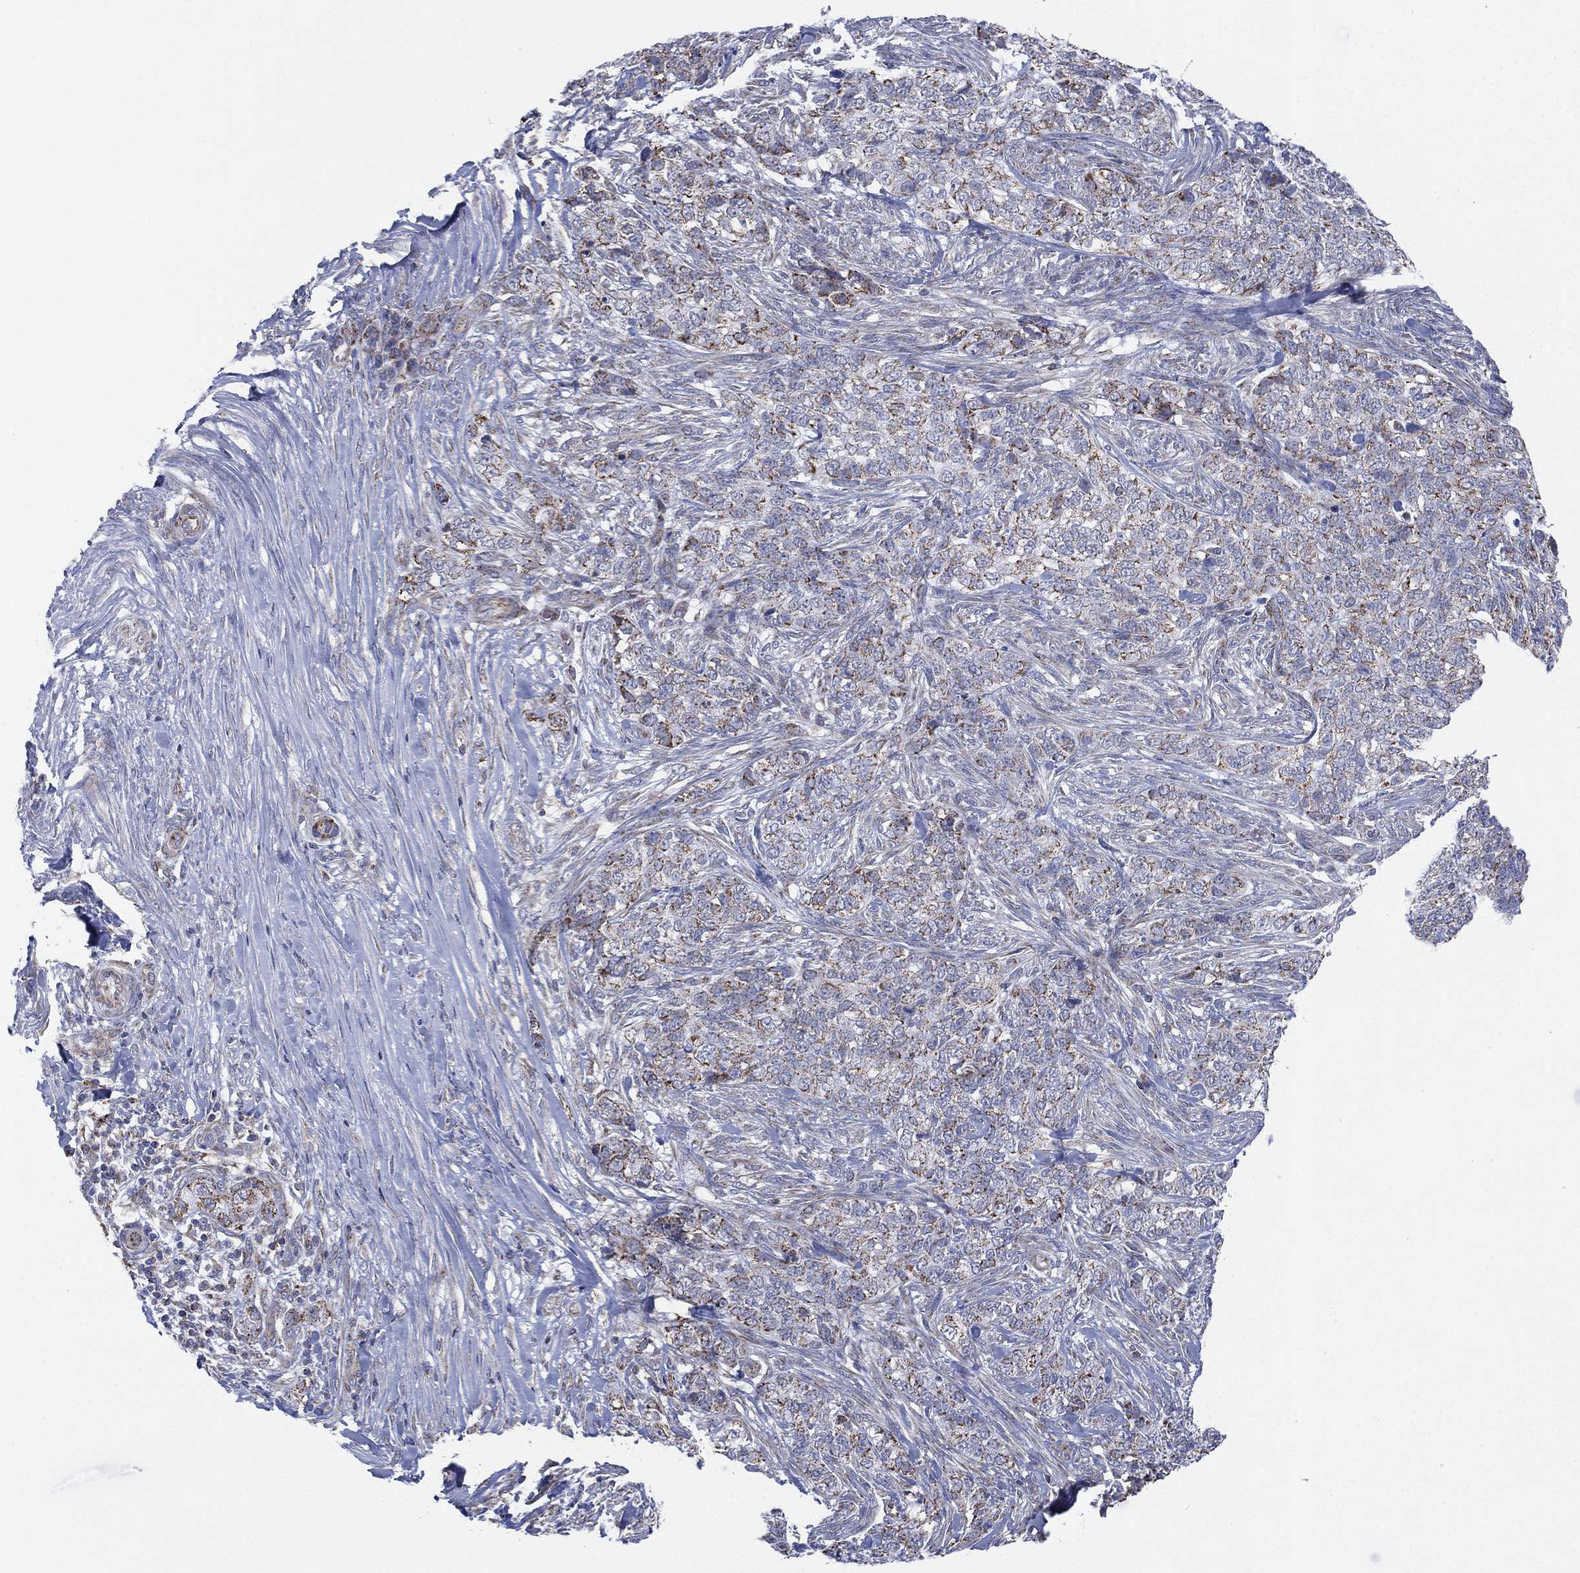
{"staining": {"intensity": "moderate", "quantity": "<25%", "location": "cytoplasmic/membranous"}, "tissue": "skin cancer", "cell_type": "Tumor cells", "image_type": "cancer", "snomed": [{"axis": "morphology", "description": "Basal cell carcinoma"}, {"axis": "topography", "description": "Skin"}], "caption": "Immunohistochemistry (IHC) (DAB (3,3'-diaminobenzidine)) staining of skin cancer (basal cell carcinoma) demonstrates moderate cytoplasmic/membranous protein staining in approximately <25% of tumor cells.", "gene": "INA", "patient": {"sex": "female", "age": 69}}